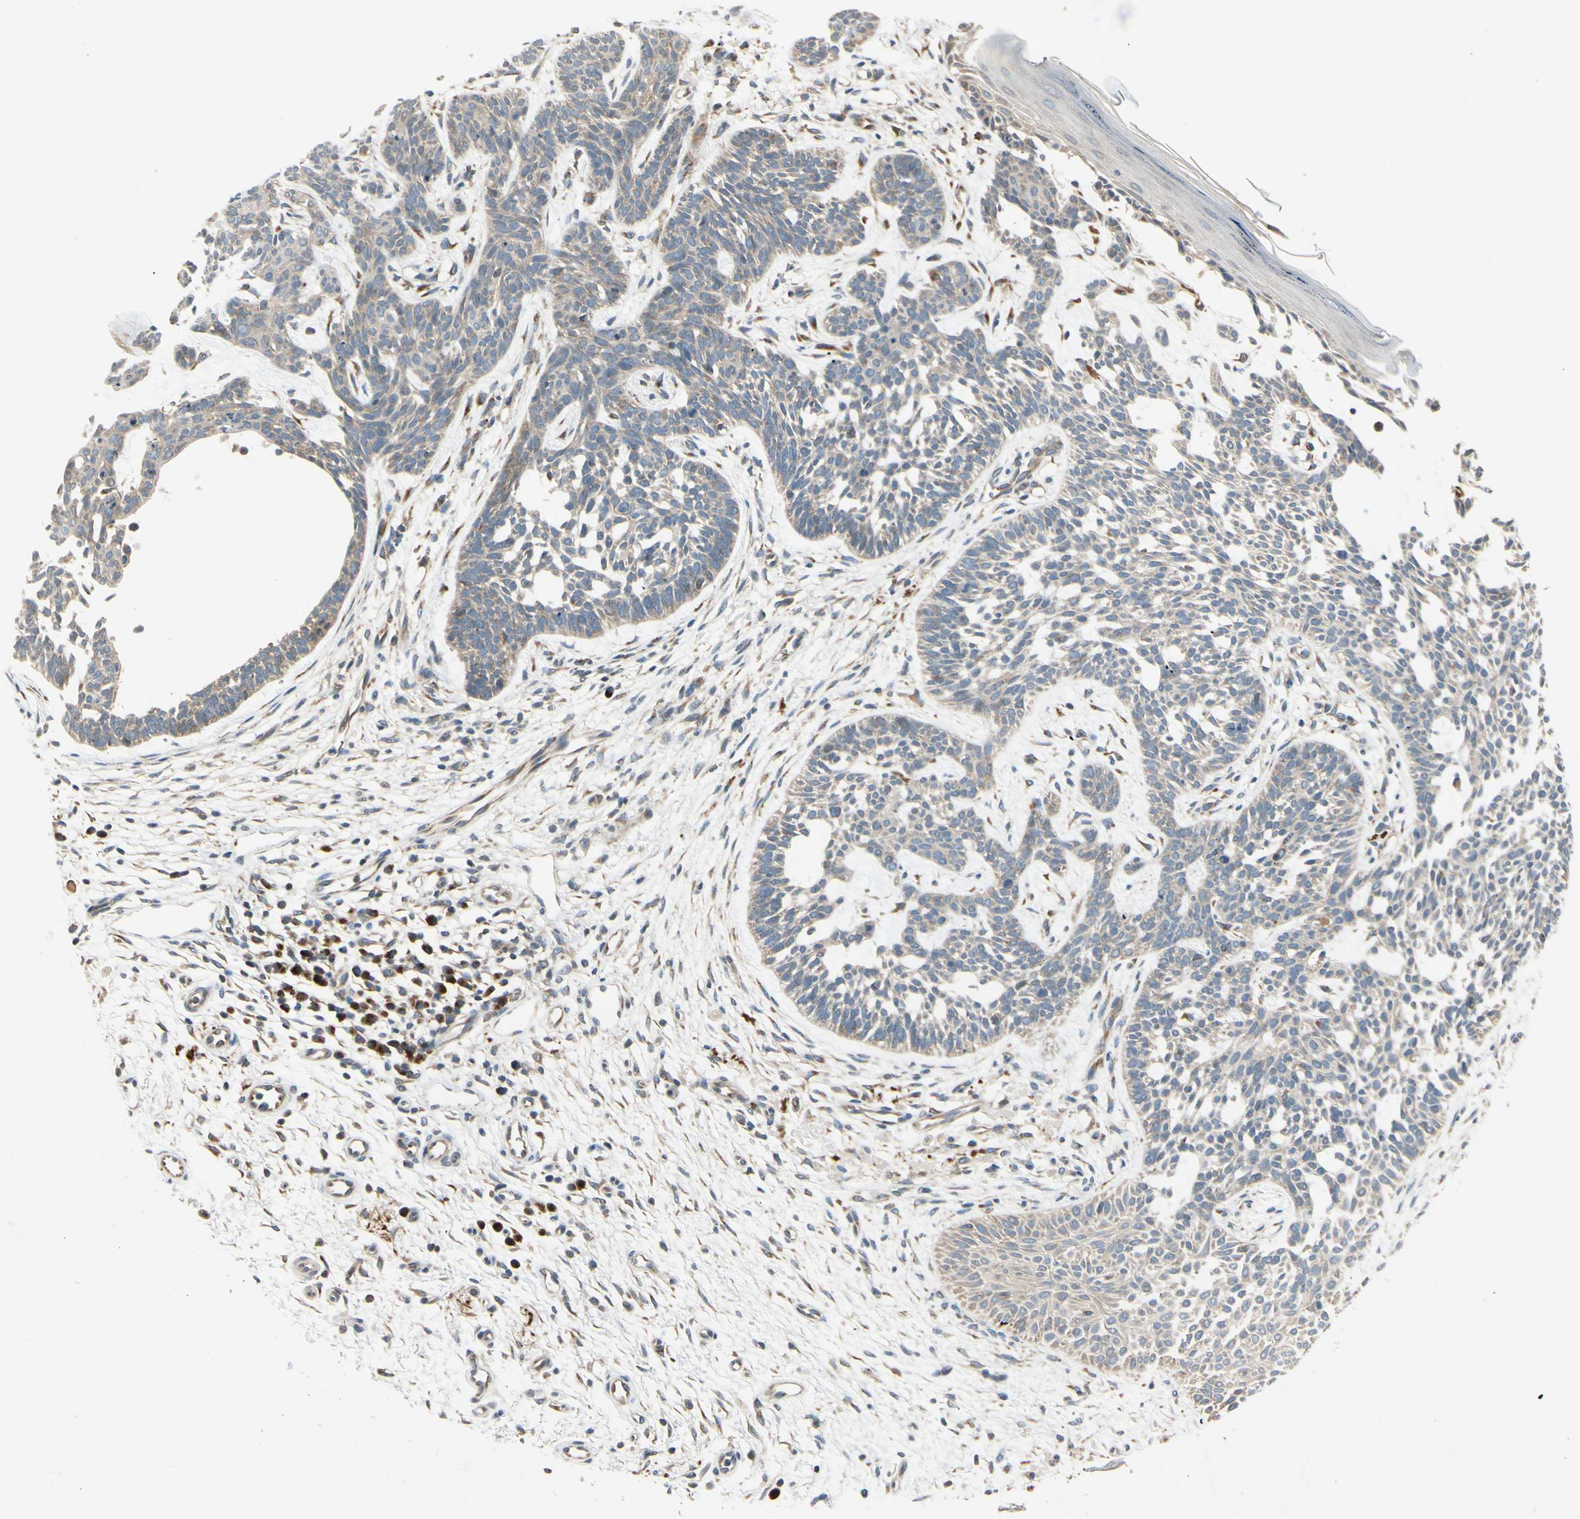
{"staining": {"intensity": "weak", "quantity": ">75%", "location": "cytoplasmic/membranous"}, "tissue": "skin cancer", "cell_type": "Tumor cells", "image_type": "cancer", "snomed": [{"axis": "morphology", "description": "Normal tissue, NOS"}, {"axis": "morphology", "description": "Basal cell carcinoma"}, {"axis": "topography", "description": "Skin"}], "caption": "The histopathology image exhibits staining of skin cancer, revealing weak cytoplasmic/membranous protein positivity (brown color) within tumor cells.", "gene": "MANSC1", "patient": {"sex": "female", "age": 69}}